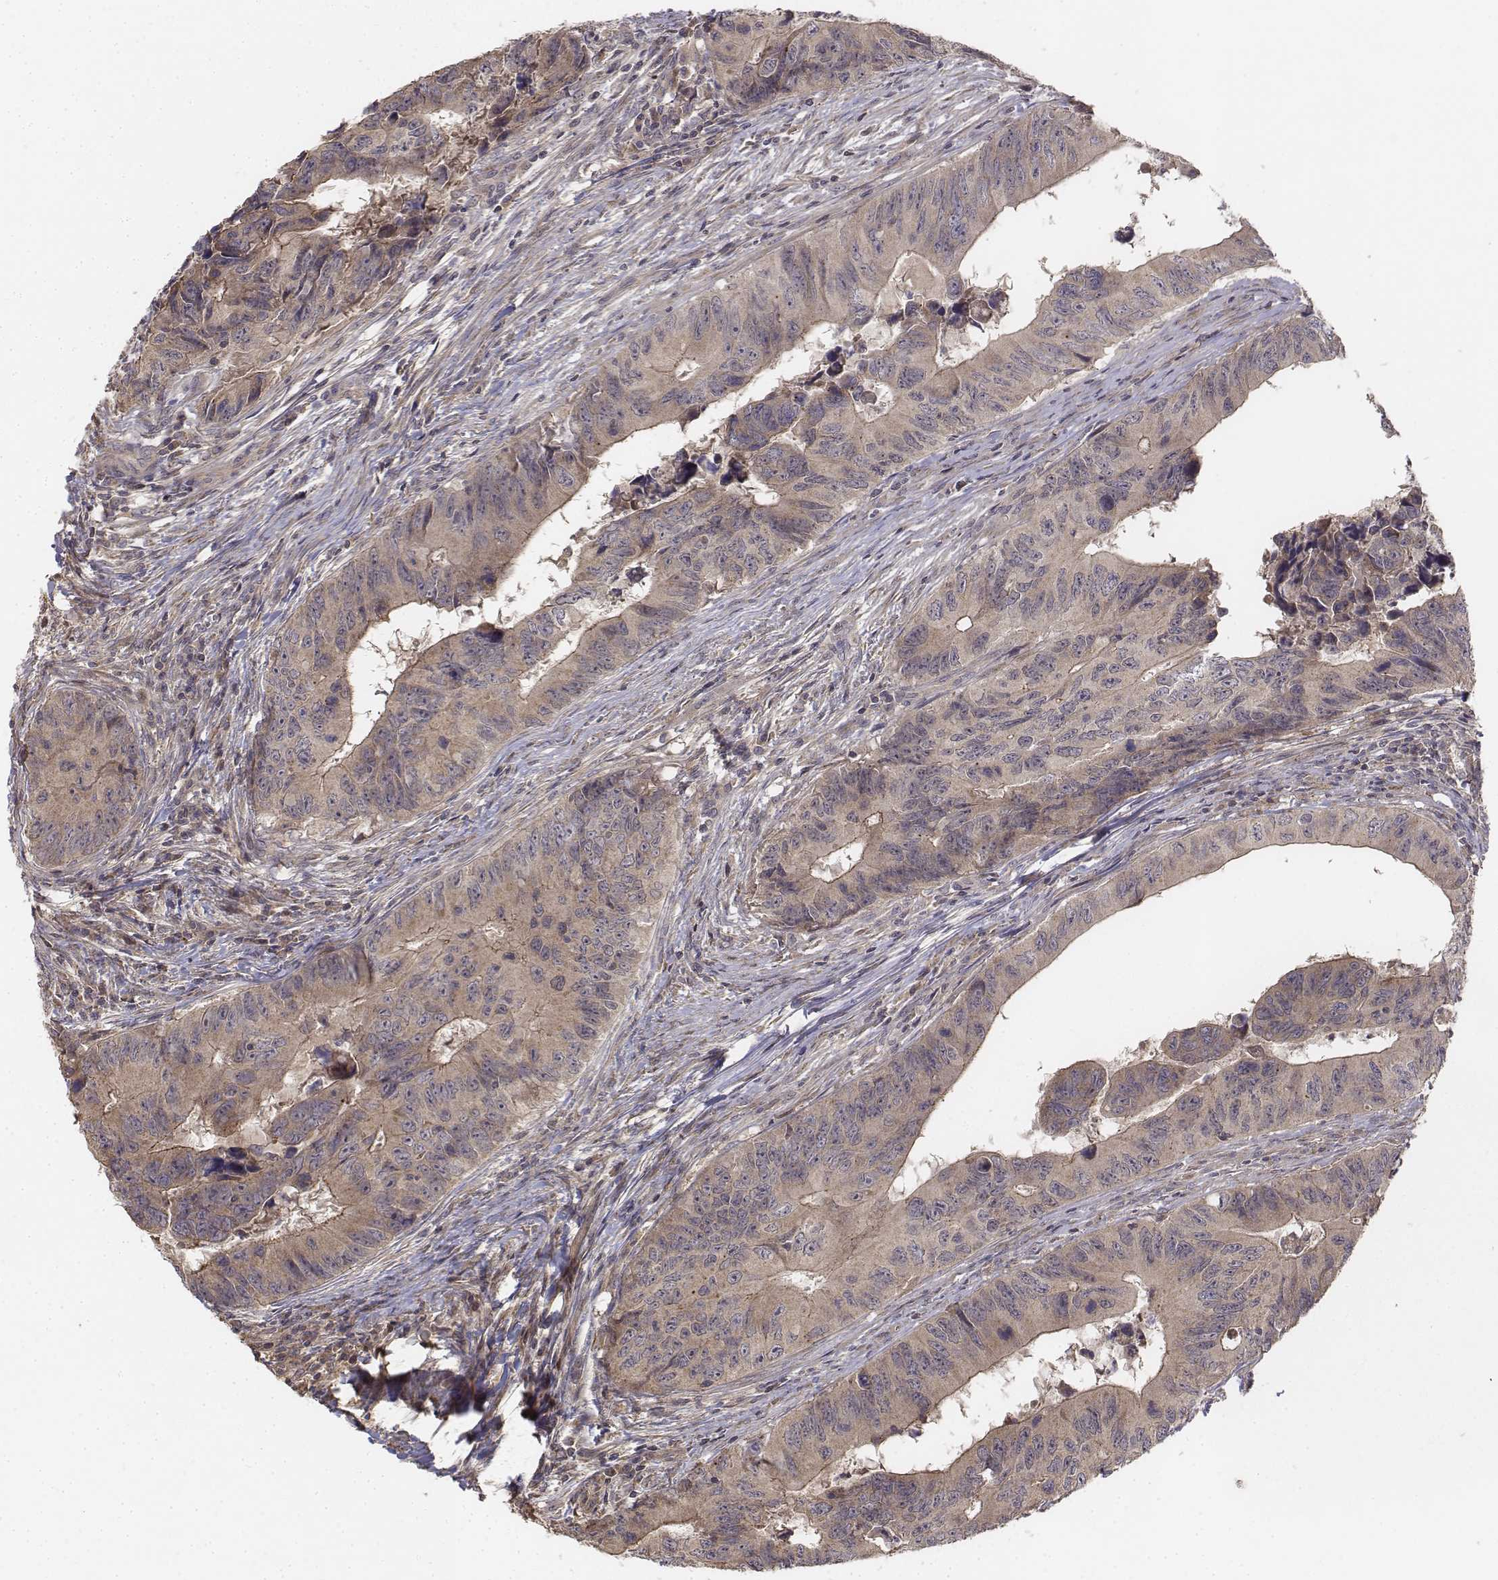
{"staining": {"intensity": "weak", "quantity": ">75%", "location": "cytoplasmic/membranous"}, "tissue": "colorectal cancer", "cell_type": "Tumor cells", "image_type": "cancer", "snomed": [{"axis": "morphology", "description": "Adenocarcinoma, NOS"}, {"axis": "topography", "description": "Colon"}], "caption": "DAB (3,3'-diaminobenzidine) immunohistochemical staining of adenocarcinoma (colorectal) reveals weak cytoplasmic/membranous protein expression in approximately >75% of tumor cells. (brown staining indicates protein expression, while blue staining denotes nuclei).", "gene": "FBXO21", "patient": {"sex": "female", "age": 82}}